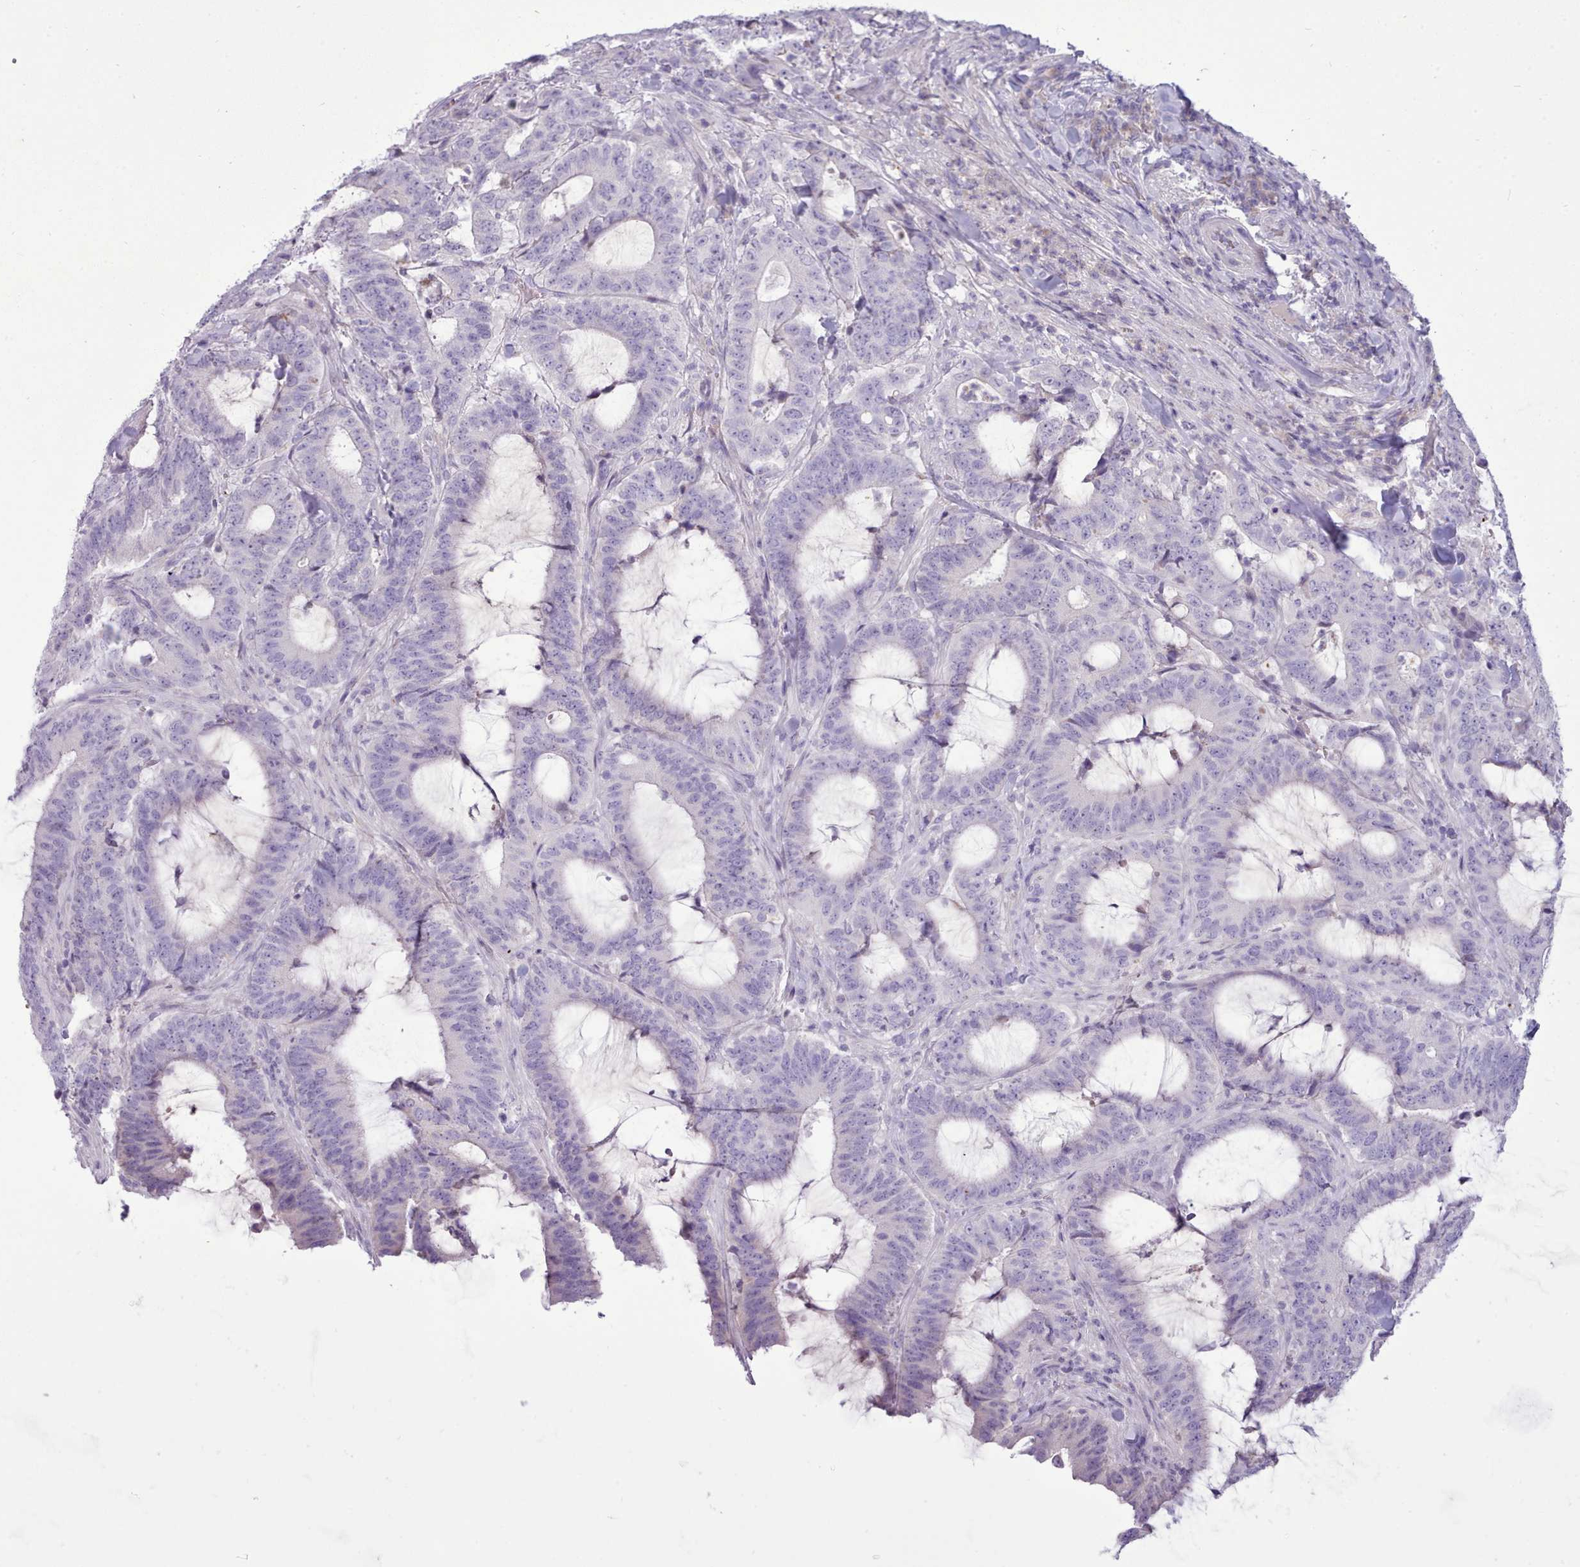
{"staining": {"intensity": "negative", "quantity": "none", "location": "none"}, "tissue": "colorectal cancer", "cell_type": "Tumor cells", "image_type": "cancer", "snomed": [{"axis": "morphology", "description": "Adenocarcinoma, NOS"}, {"axis": "topography", "description": "Colon"}], "caption": "The immunohistochemistry (IHC) photomicrograph has no significant expression in tumor cells of colorectal adenocarcinoma tissue. (DAB IHC with hematoxylin counter stain).", "gene": "CYP2A13", "patient": {"sex": "female", "age": 43}}